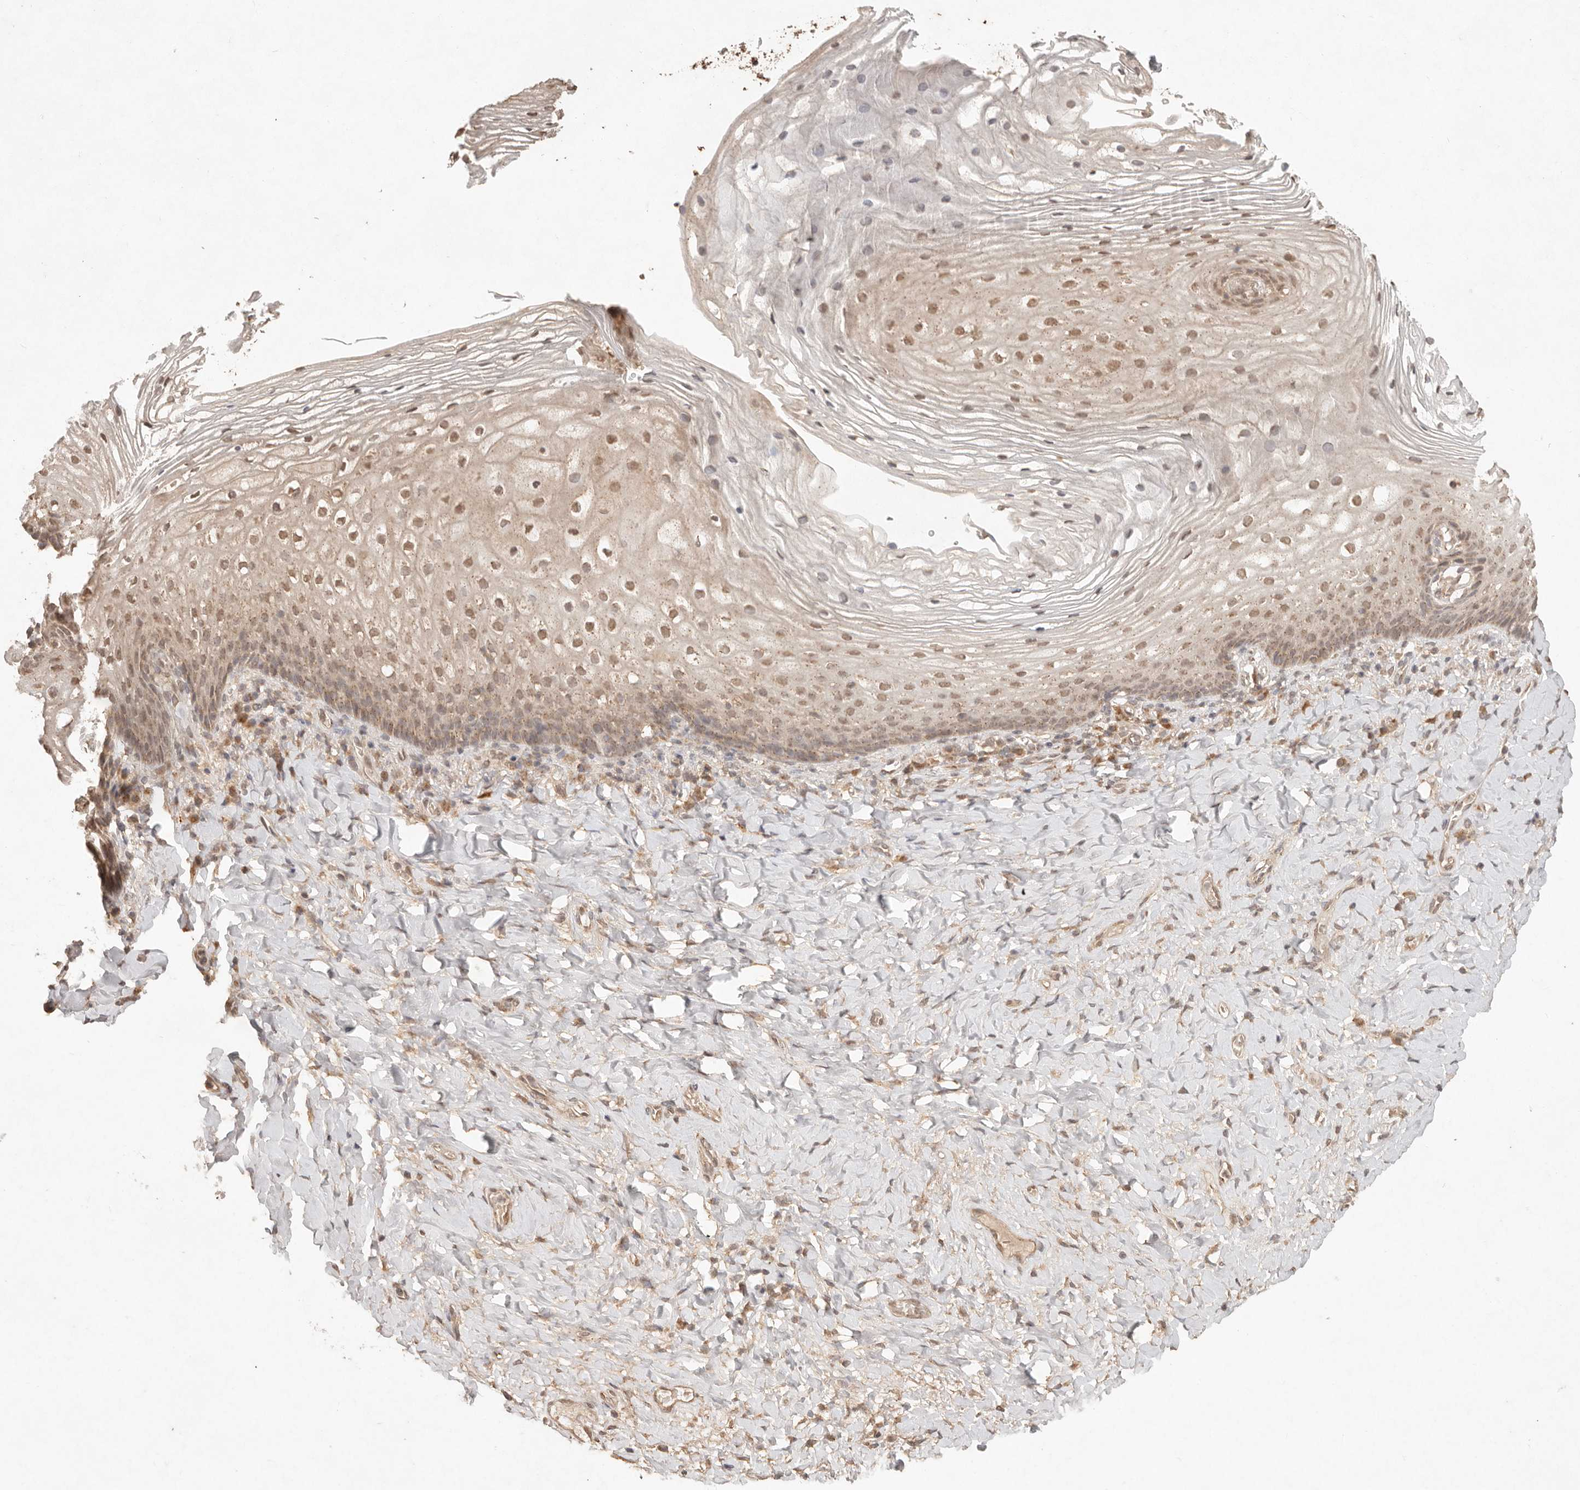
{"staining": {"intensity": "moderate", "quantity": ">75%", "location": "nuclear"}, "tissue": "vagina", "cell_type": "Squamous epithelial cells", "image_type": "normal", "snomed": [{"axis": "morphology", "description": "Normal tissue, NOS"}, {"axis": "topography", "description": "Vagina"}], "caption": "Vagina stained with DAB (3,3'-diaminobenzidine) immunohistochemistry (IHC) displays medium levels of moderate nuclear staining in about >75% of squamous epithelial cells.", "gene": "LMO4", "patient": {"sex": "female", "age": 60}}